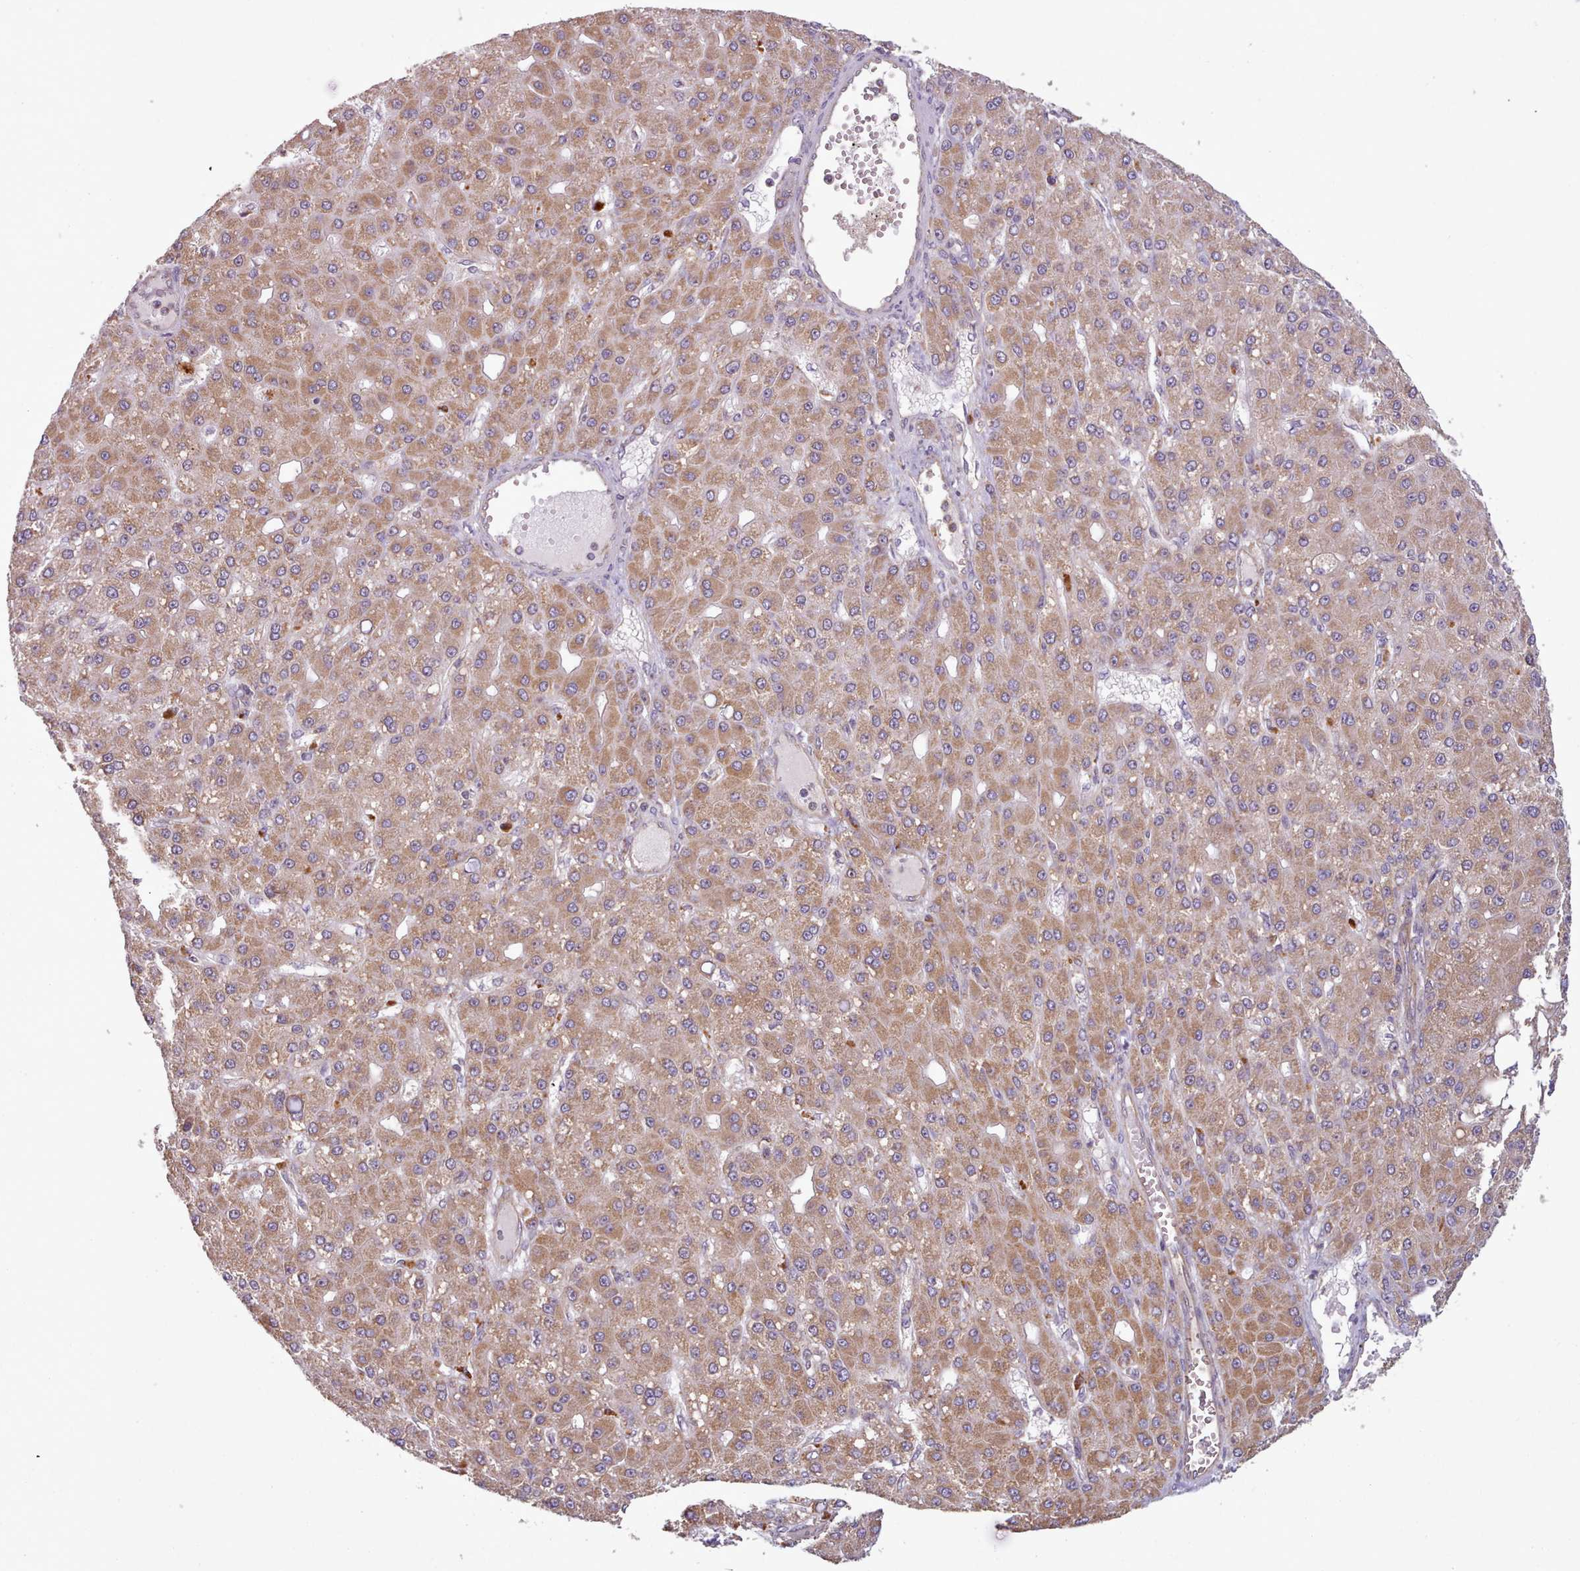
{"staining": {"intensity": "moderate", "quantity": ">75%", "location": "cytoplasmic/membranous"}, "tissue": "liver cancer", "cell_type": "Tumor cells", "image_type": "cancer", "snomed": [{"axis": "morphology", "description": "Carcinoma, Hepatocellular, NOS"}, {"axis": "topography", "description": "Liver"}], "caption": "Brown immunohistochemical staining in liver cancer (hepatocellular carcinoma) displays moderate cytoplasmic/membranous positivity in approximately >75% of tumor cells.", "gene": "CRYBG1", "patient": {"sex": "male", "age": 67}}